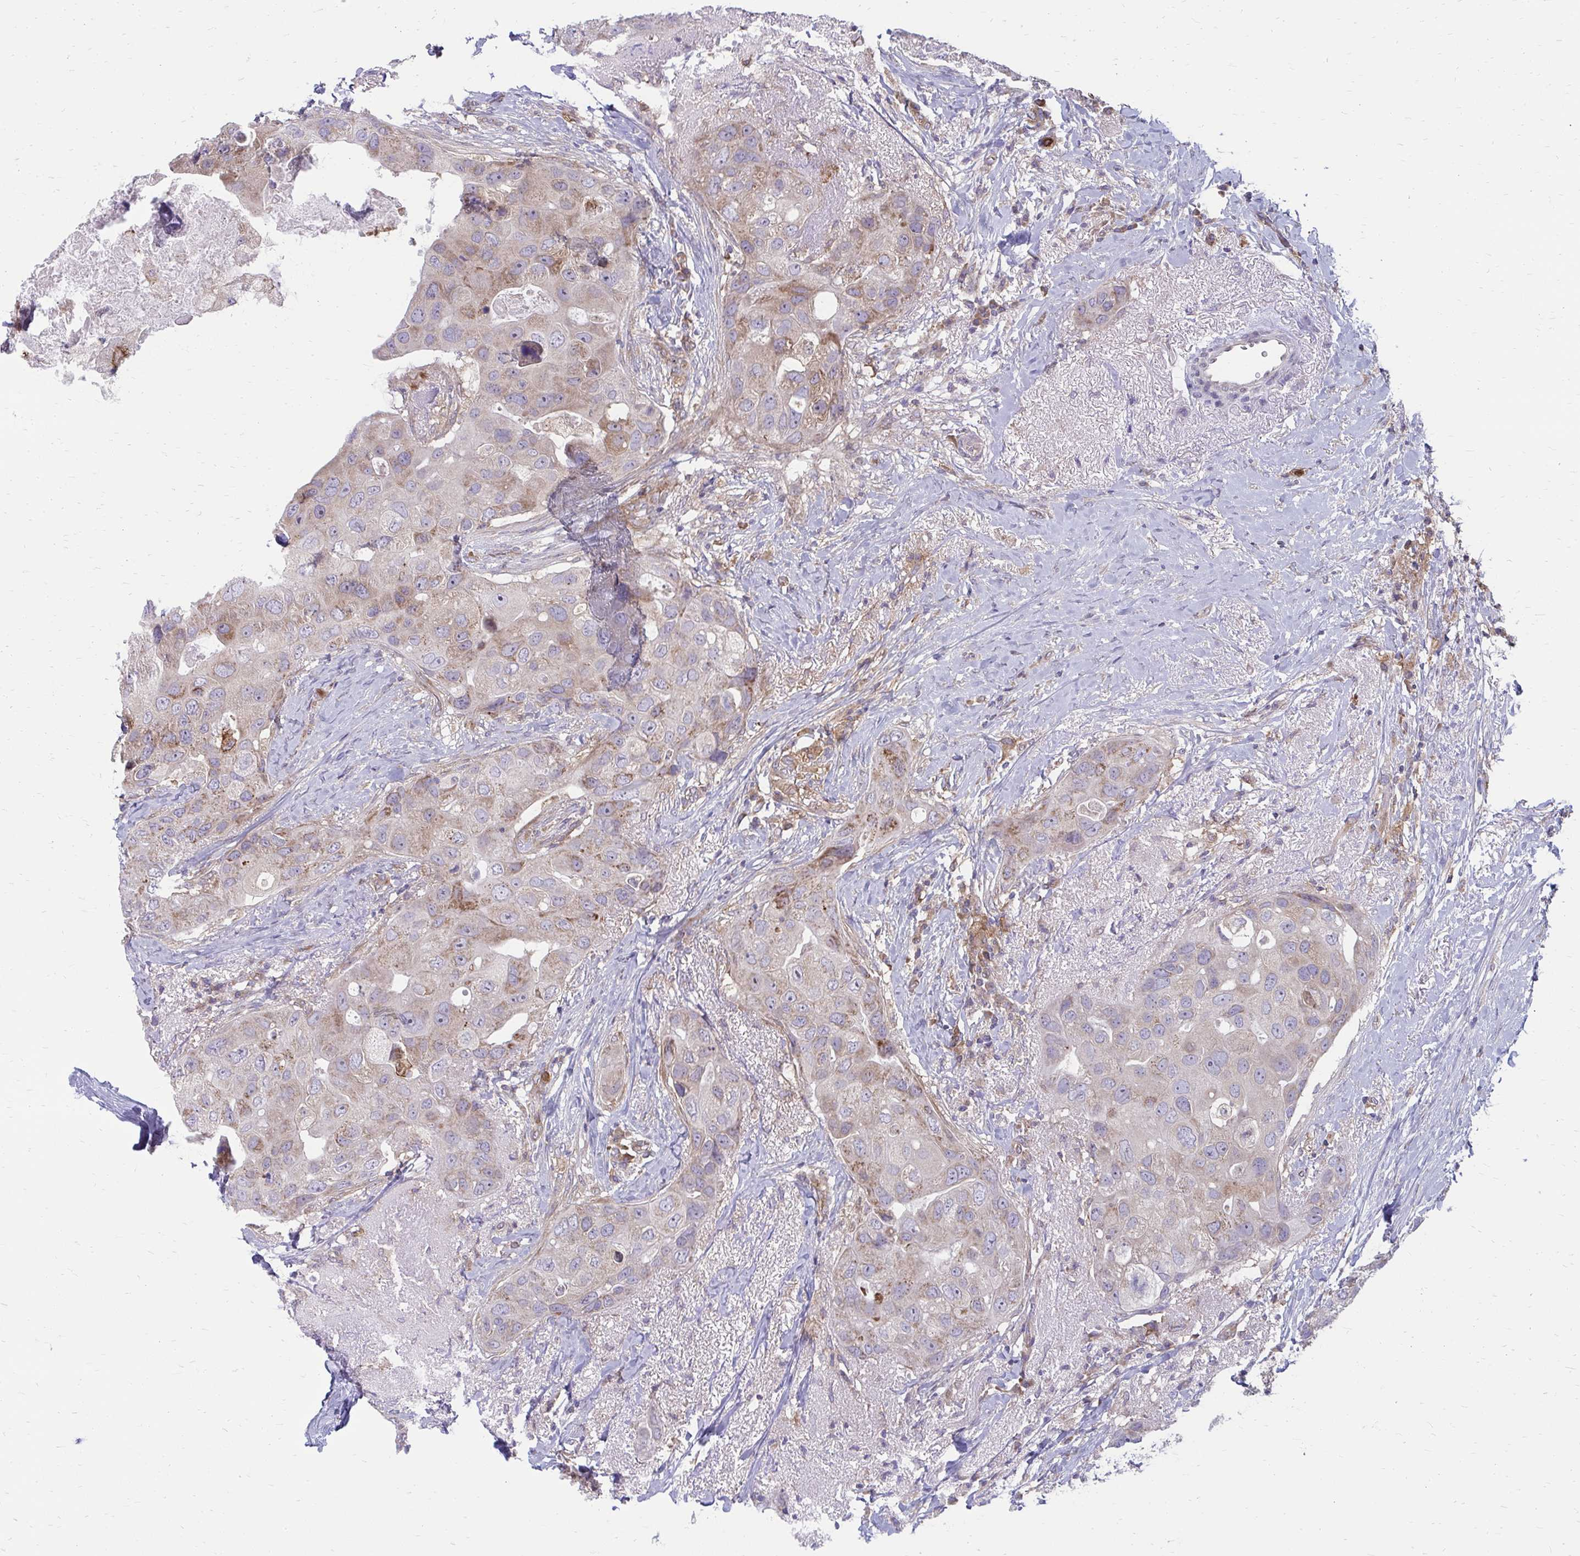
{"staining": {"intensity": "weak", "quantity": "<25%", "location": "cytoplasmic/membranous"}, "tissue": "breast cancer", "cell_type": "Tumor cells", "image_type": "cancer", "snomed": [{"axis": "morphology", "description": "Duct carcinoma"}, {"axis": "topography", "description": "Breast"}], "caption": "Immunohistochemical staining of infiltrating ductal carcinoma (breast) reveals no significant expression in tumor cells.", "gene": "ASAP1", "patient": {"sex": "female", "age": 43}}